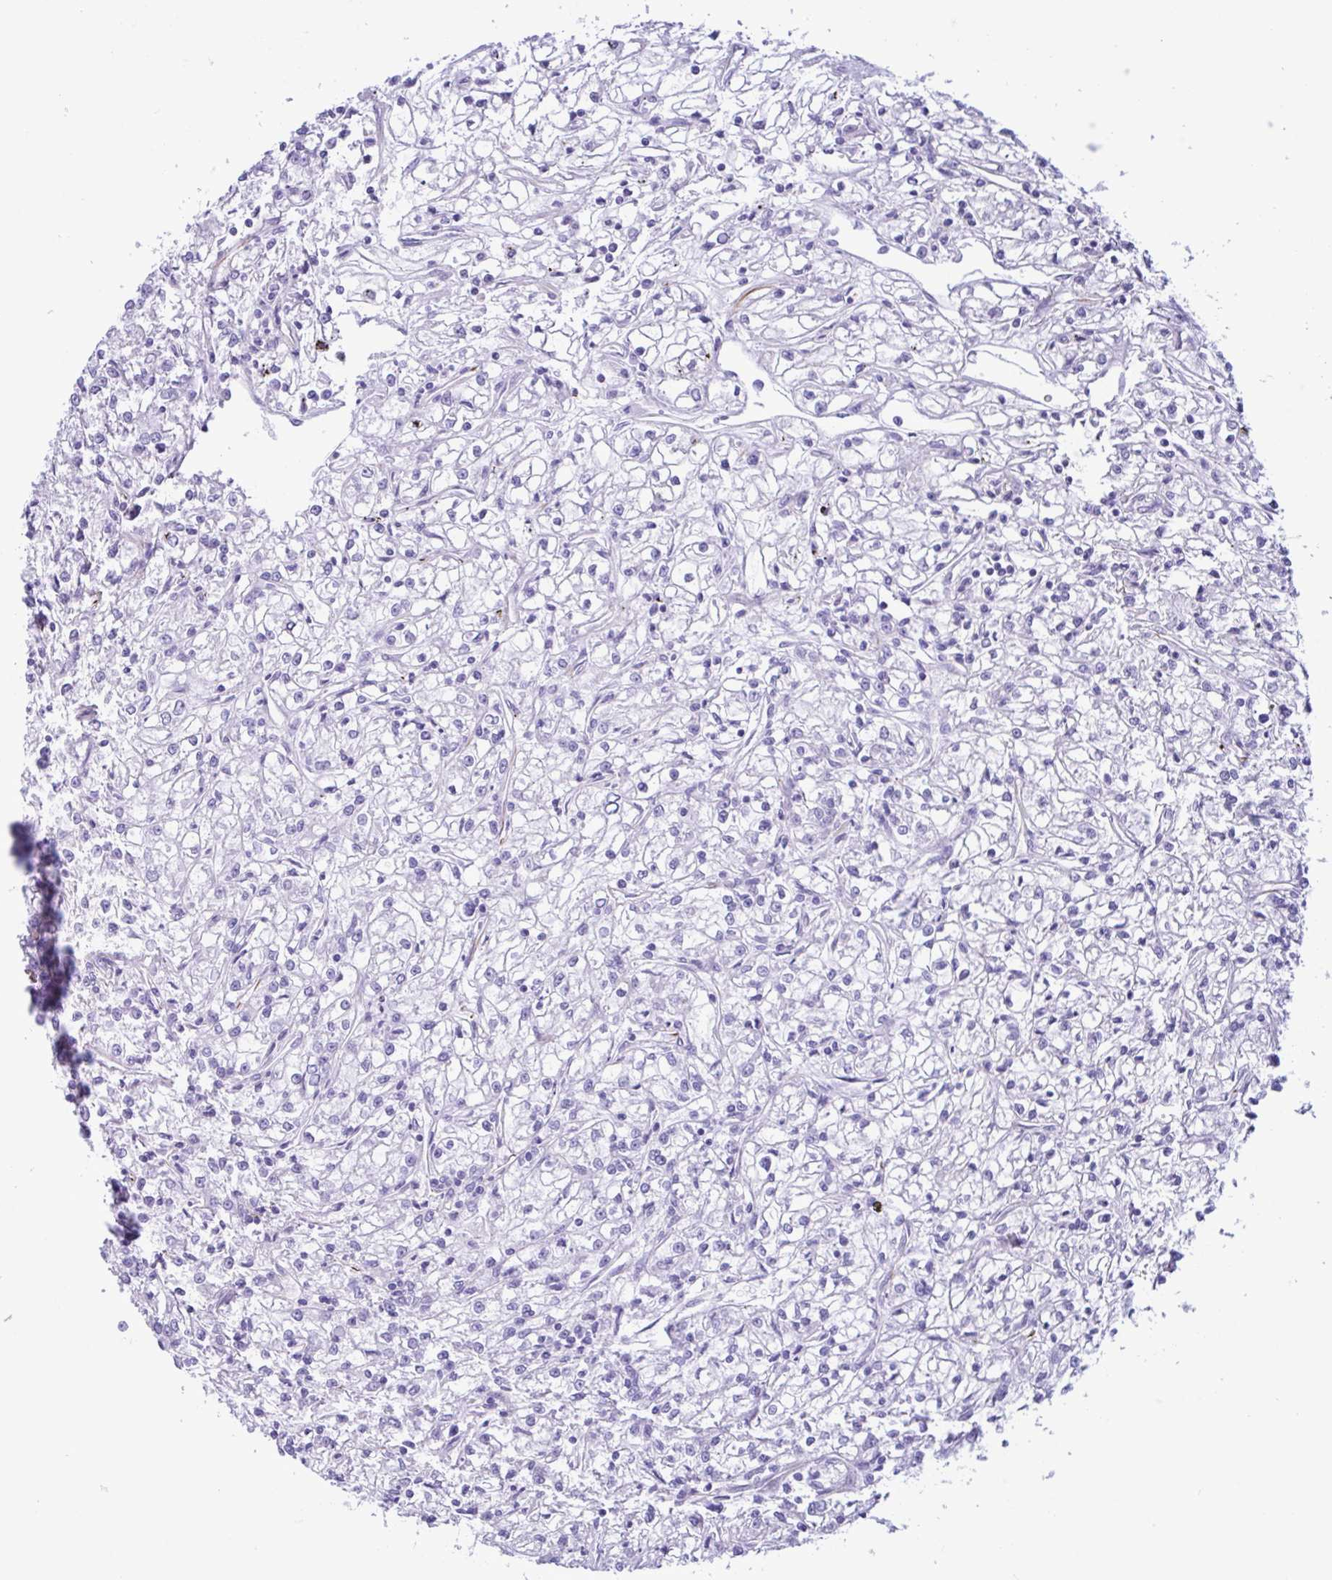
{"staining": {"intensity": "negative", "quantity": "none", "location": "none"}, "tissue": "renal cancer", "cell_type": "Tumor cells", "image_type": "cancer", "snomed": [{"axis": "morphology", "description": "Adenocarcinoma, NOS"}, {"axis": "topography", "description": "Kidney"}], "caption": "Renal adenocarcinoma was stained to show a protein in brown. There is no significant staining in tumor cells.", "gene": "SMAD5", "patient": {"sex": "female", "age": 59}}